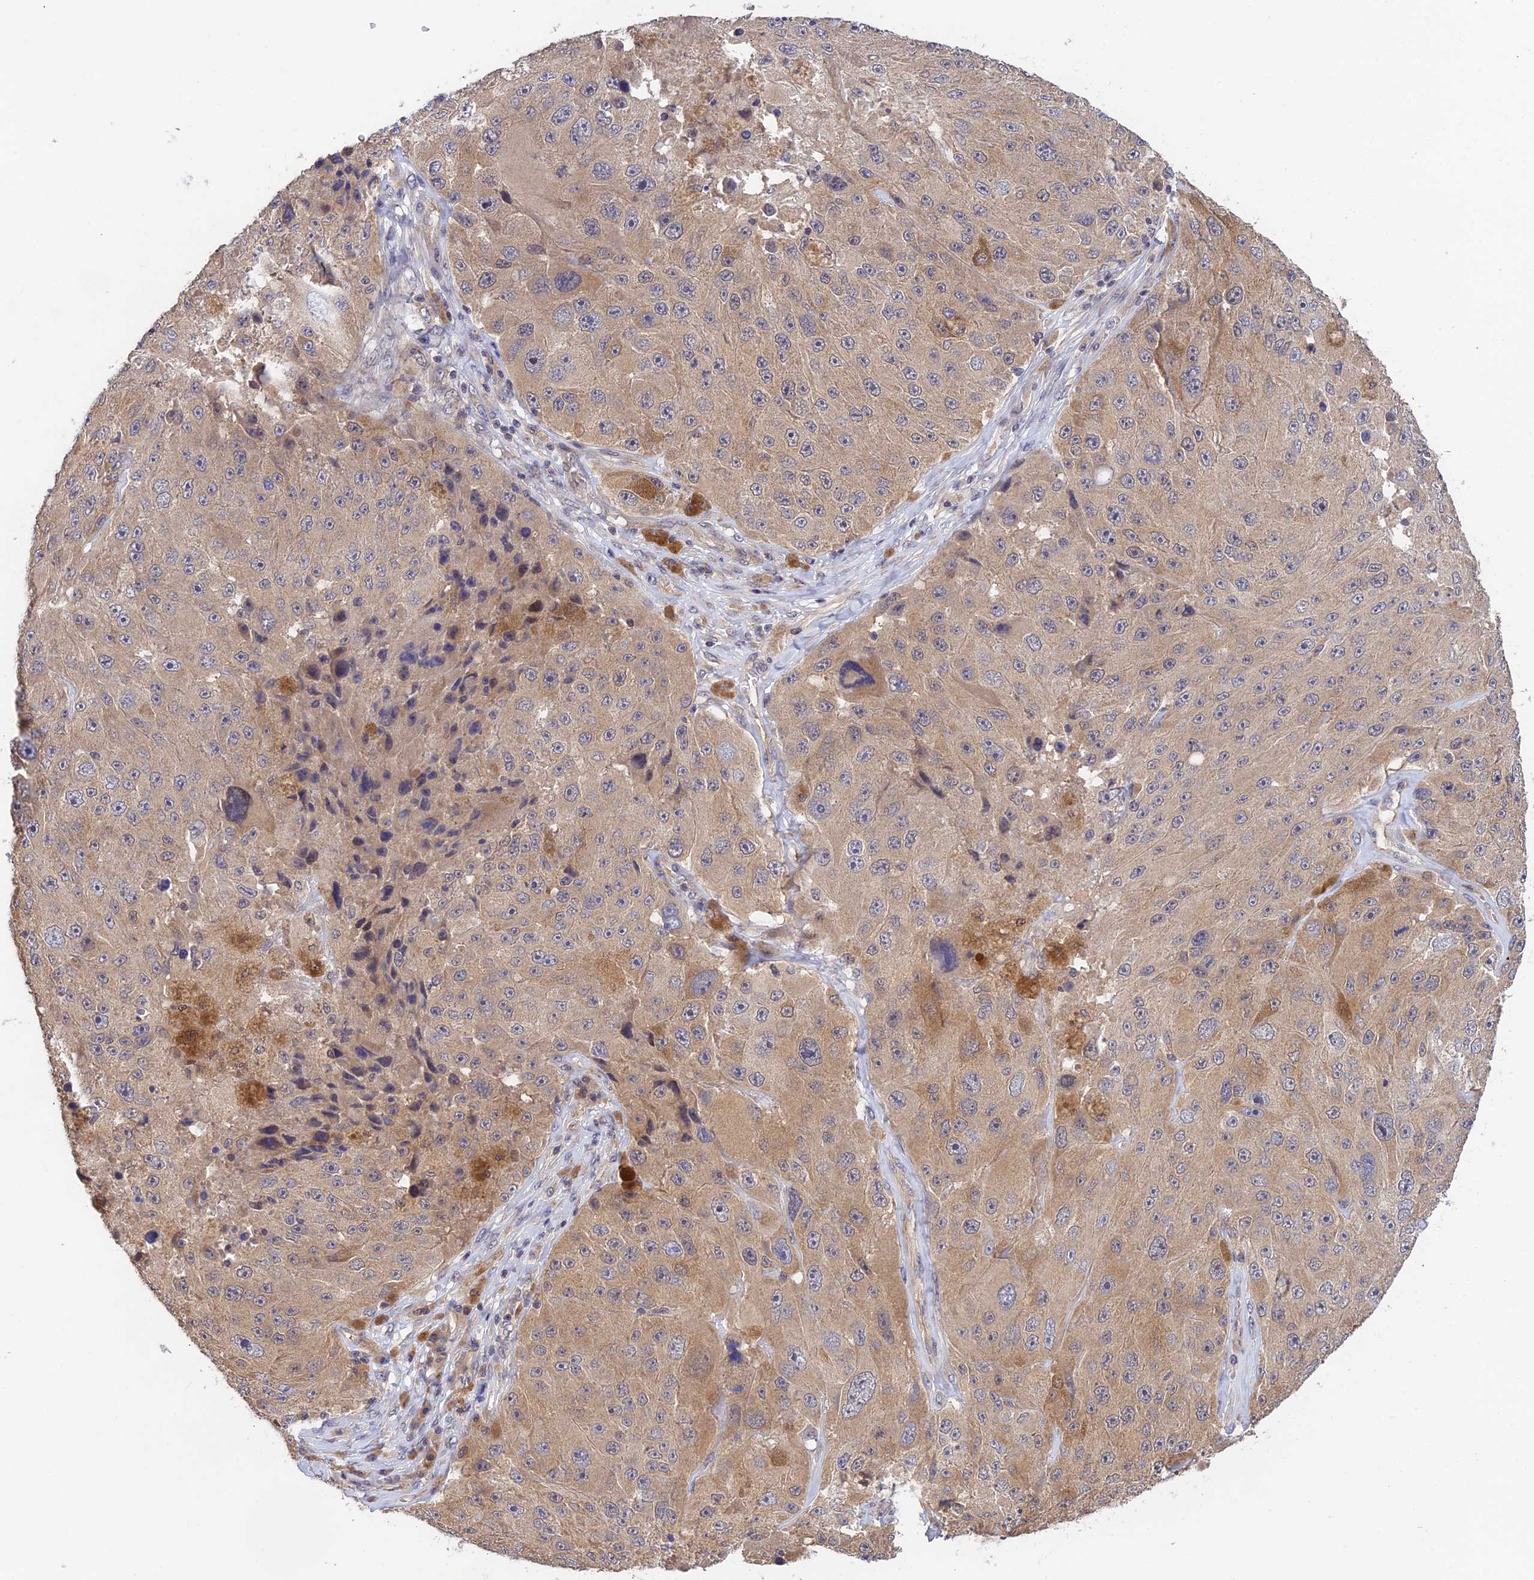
{"staining": {"intensity": "weak", "quantity": ">75%", "location": "cytoplasmic/membranous"}, "tissue": "melanoma", "cell_type": "Tumor cells", "image_type": "cancer", "snomed": [{"axis": "morphology", "description": "Malignant melanoma, Metastatic site"}, {"axis": "topography", "description": "Lymph node"}], "caption": "An image showing weak cytoplasmic/membranous expression in approximately >75% of tumor cells in malignant melanoma (metastatic site), as visualized by brown immunohistochemical staining.", "gene": "CWH43", "patient": {"sex": "male", "age": 62}}